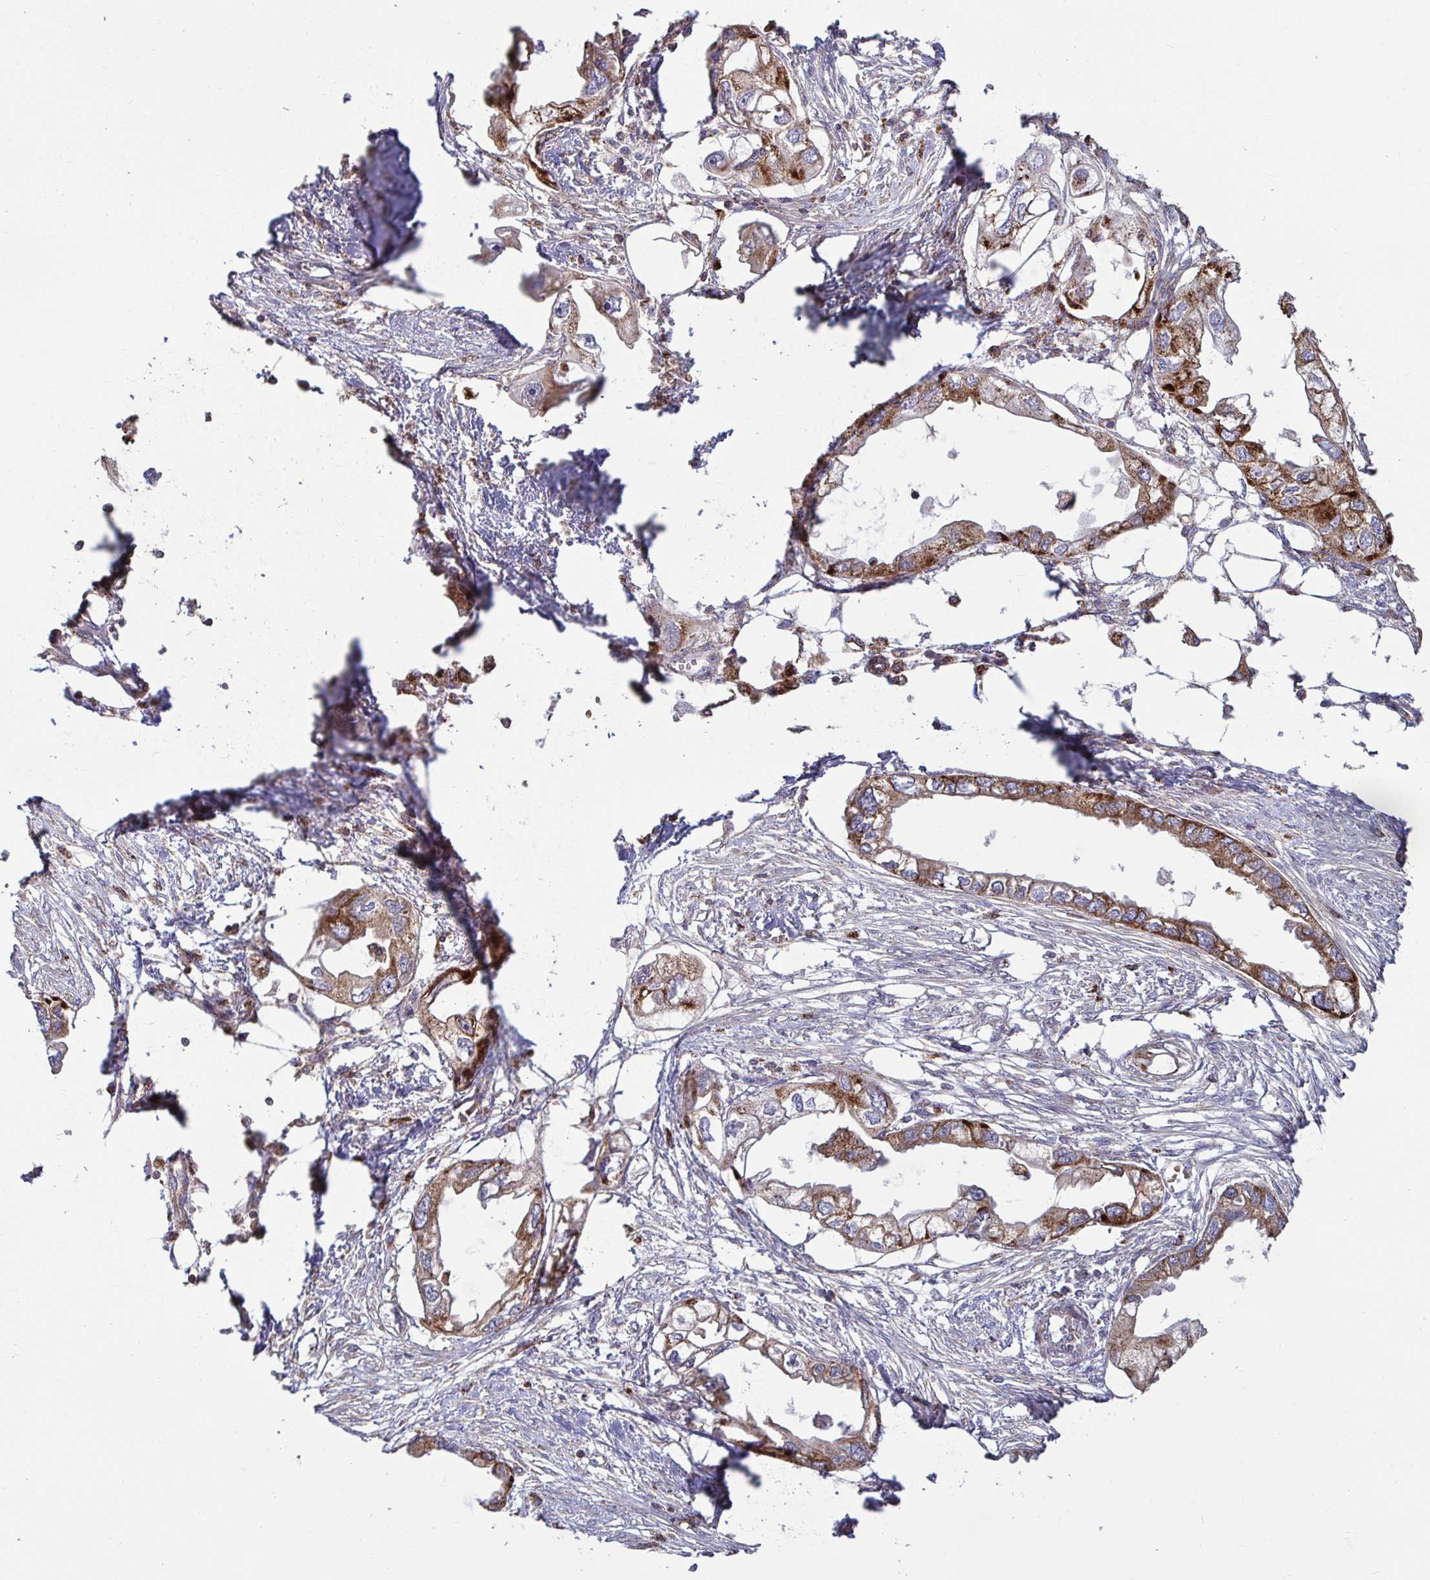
{"staining": {"intensity": "strong", "quantity": ">75%", "location": "cytoplasmic/membranous"}, "tissue": "endometrial cancer", "cell_type": "Tumor cells", "image_type": "cancer", "snomed": [{"axis": "morphology", "description": "Adenocarcinoma, NOS"}, {"axis": "morphology", "description": "Adenocarcinoma, metastatic, NOS"}, {"axis": "topography", "description": "Adipose tissue"}, {"axis": "topography", "description": "Endometrium"}], "caption": "Human endometrial metastatic adenocarcinoma stained with a brown dye exhibits strong cytoplasmic/membranous positive staining in about >75% of tumor cells.", "gene": "SPRY1", "patient": {"sex": "female", "age": 67}}